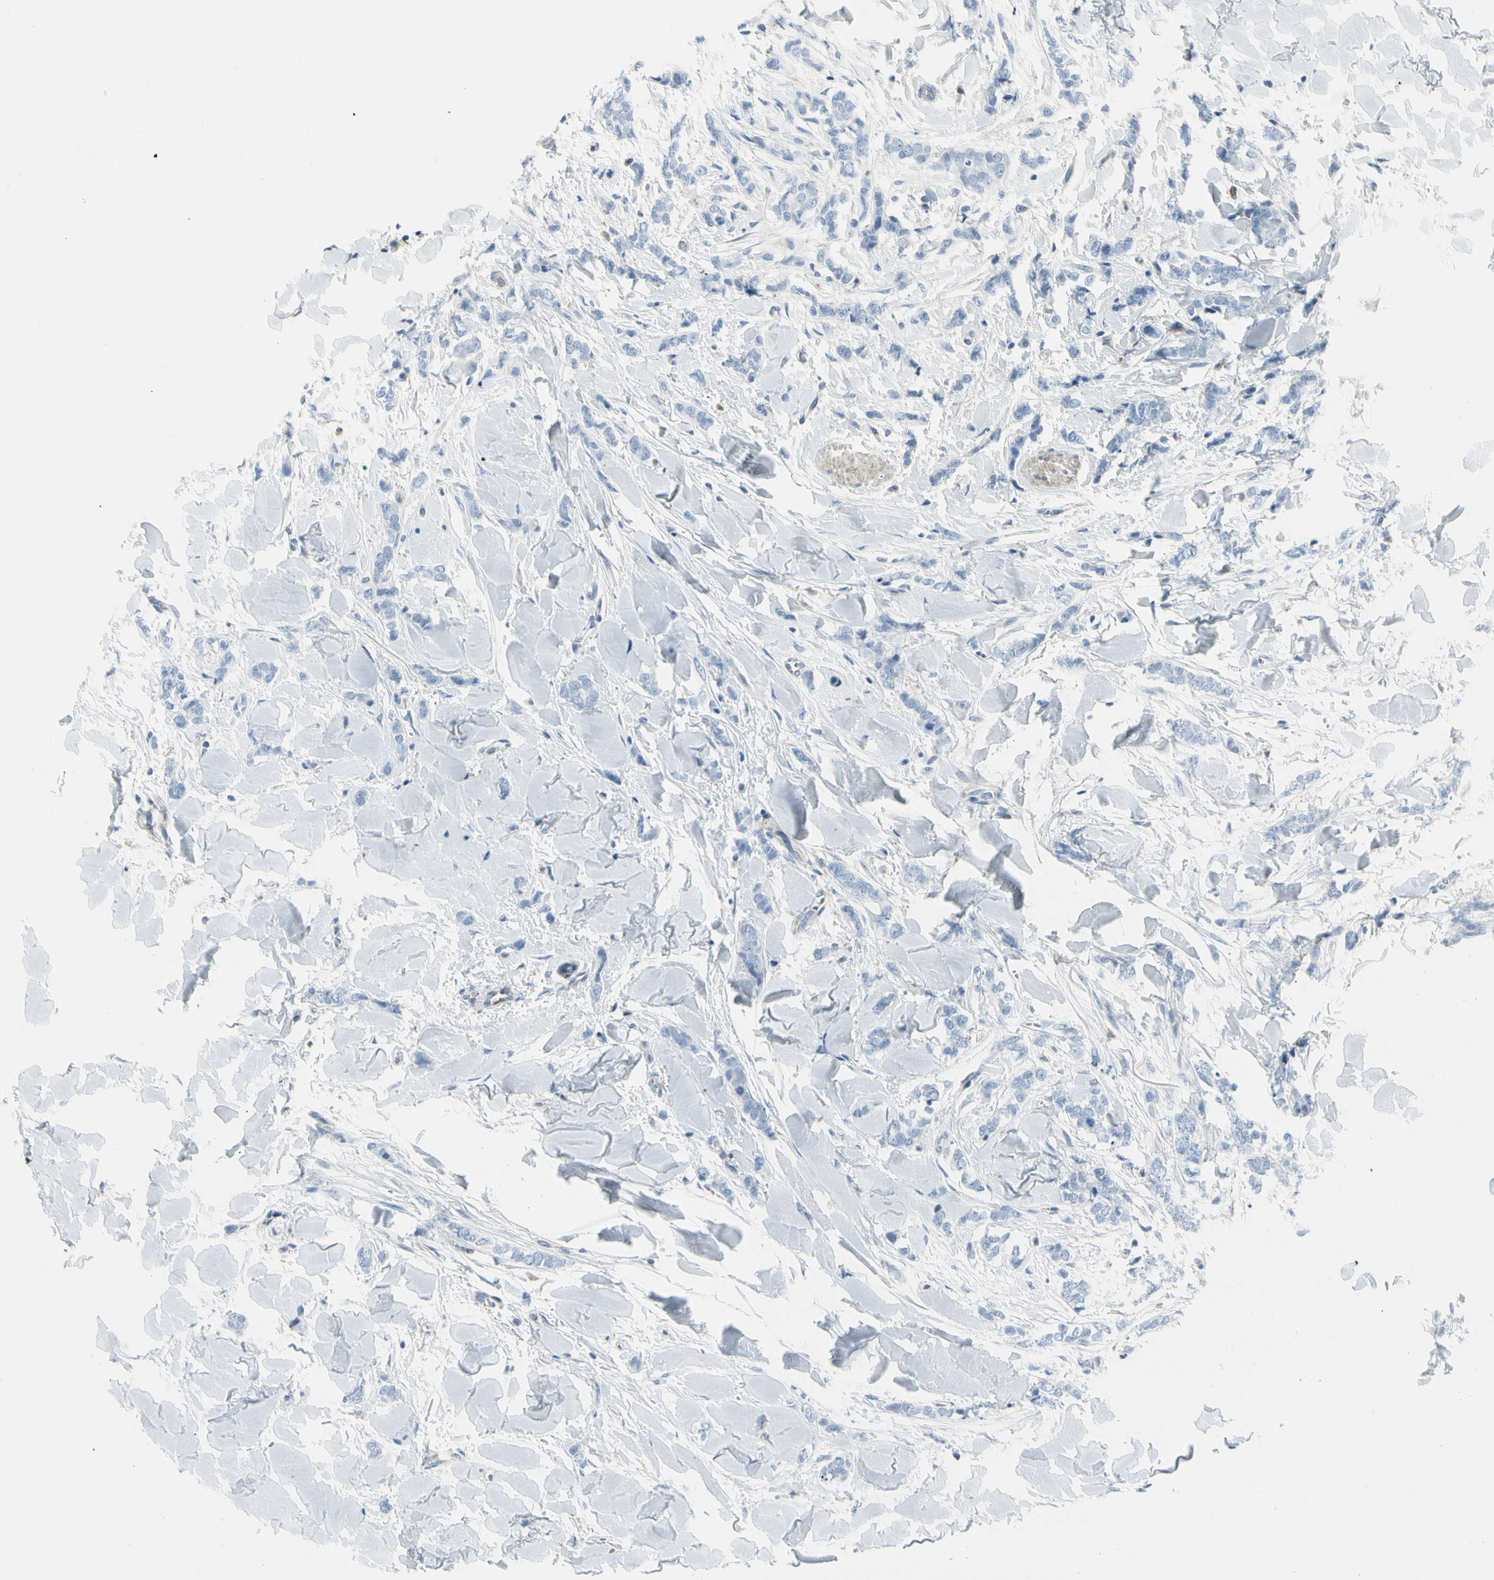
{"staining": {"intensity": "negative", "quantity": "none", "location": "none"}, "tissue": "breast cancer", "cell_type": "Tumor cells", "image_type": "cancer", "snomed": [{"axis": "morphology", "description": "Lobular carcinoma"}, {"axis": "topography", "description": "Skin"}, {"axis": "topography", "description": "Breast"}], "caption": "Tumor cells show no significant protein expression in breast lobular carcinoma.", "gene": "TNFSF11", "patient": {"sex": "female", "age": 46}}